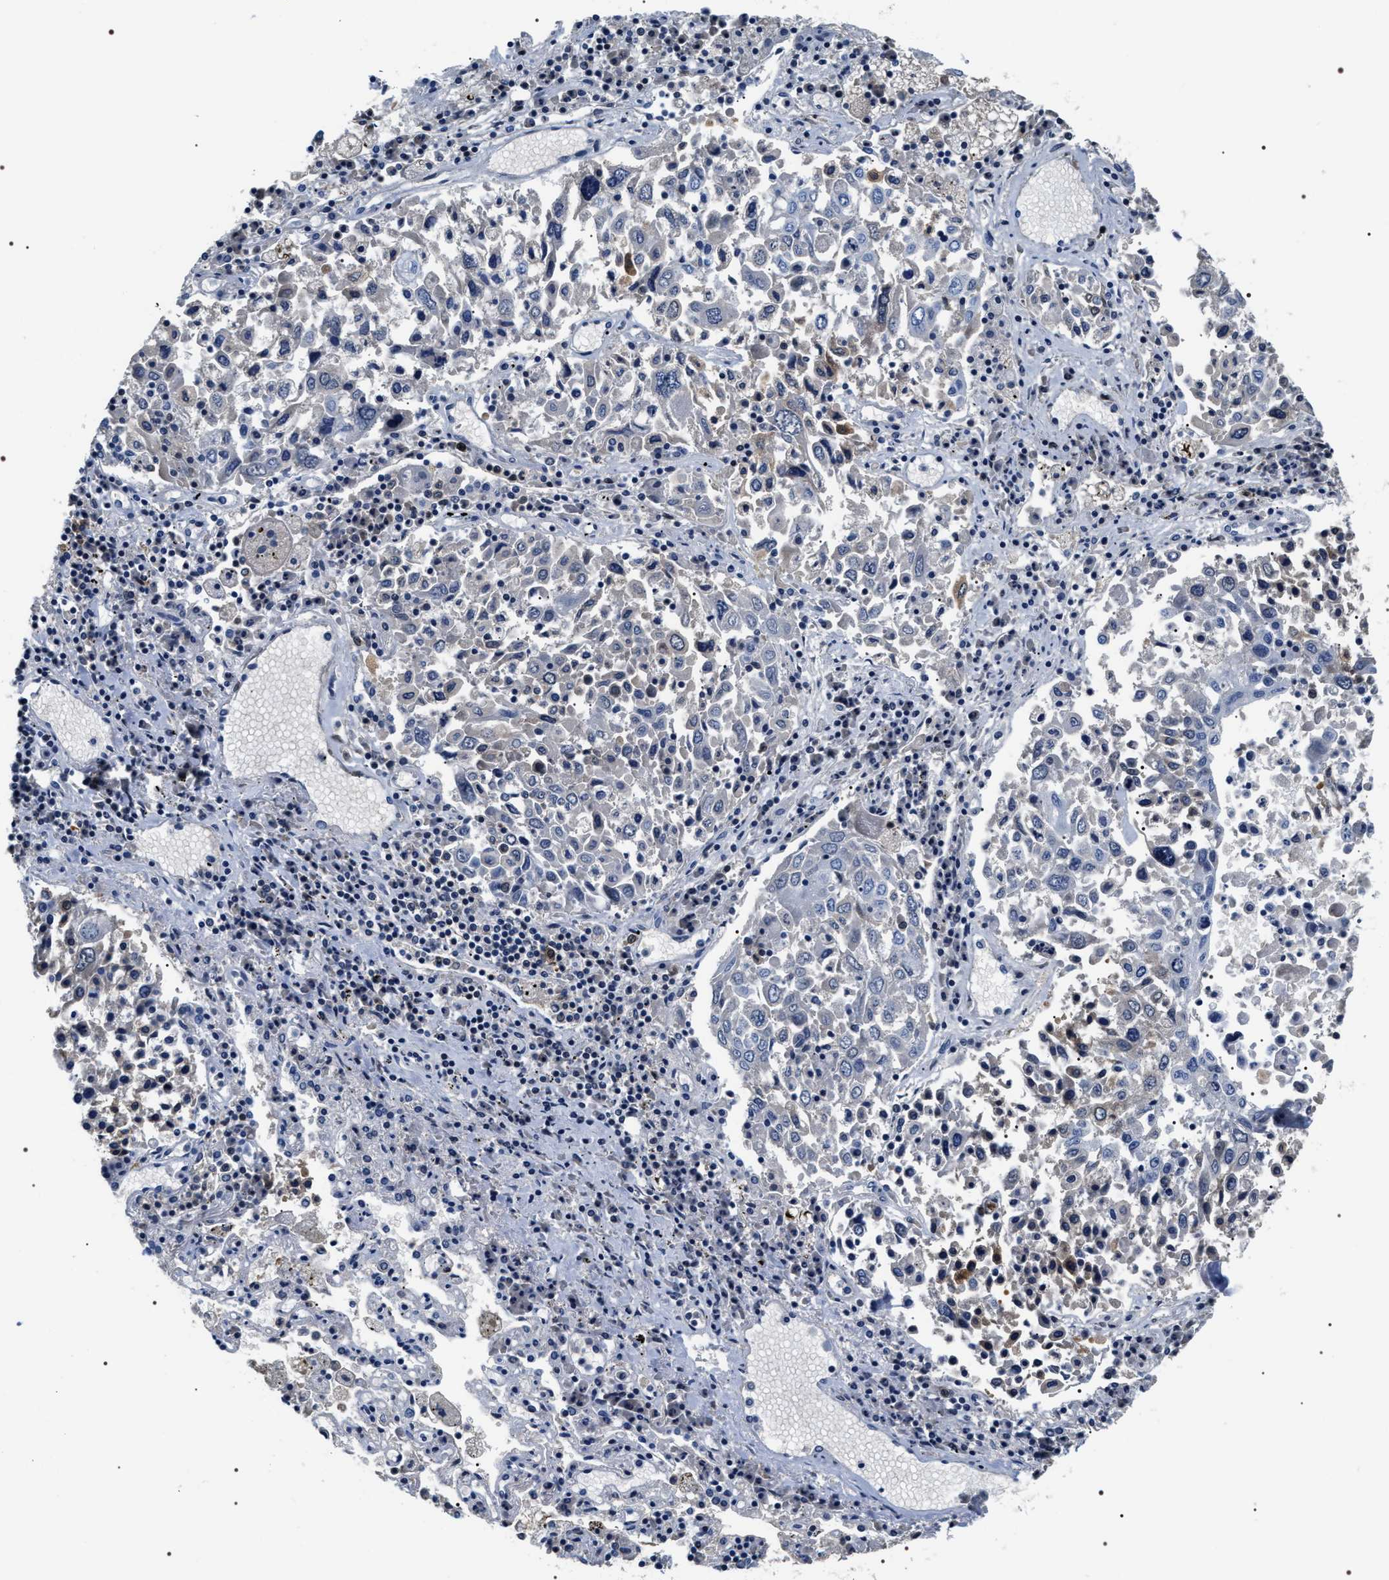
{"staining": {"intensity": "negative", "quantity": "none", "location": "none"}, "tissue": "lung cancer", "cell_type": "Tumor cells", "image_type": "cancer", "snomed": [{"axis": "morphology", "description": "Squamous cell carcinoma, NOS"}, {"axis": "topography", "description": "Lung"}], "caption": "There is no significant expression in tumor cells of squamous cell carcinoma (lung). (DAB immunohistochemistry with hematoxylin counter stain).", "gene": "BAG2", "patient": {"sex": "male", "age": 65}}